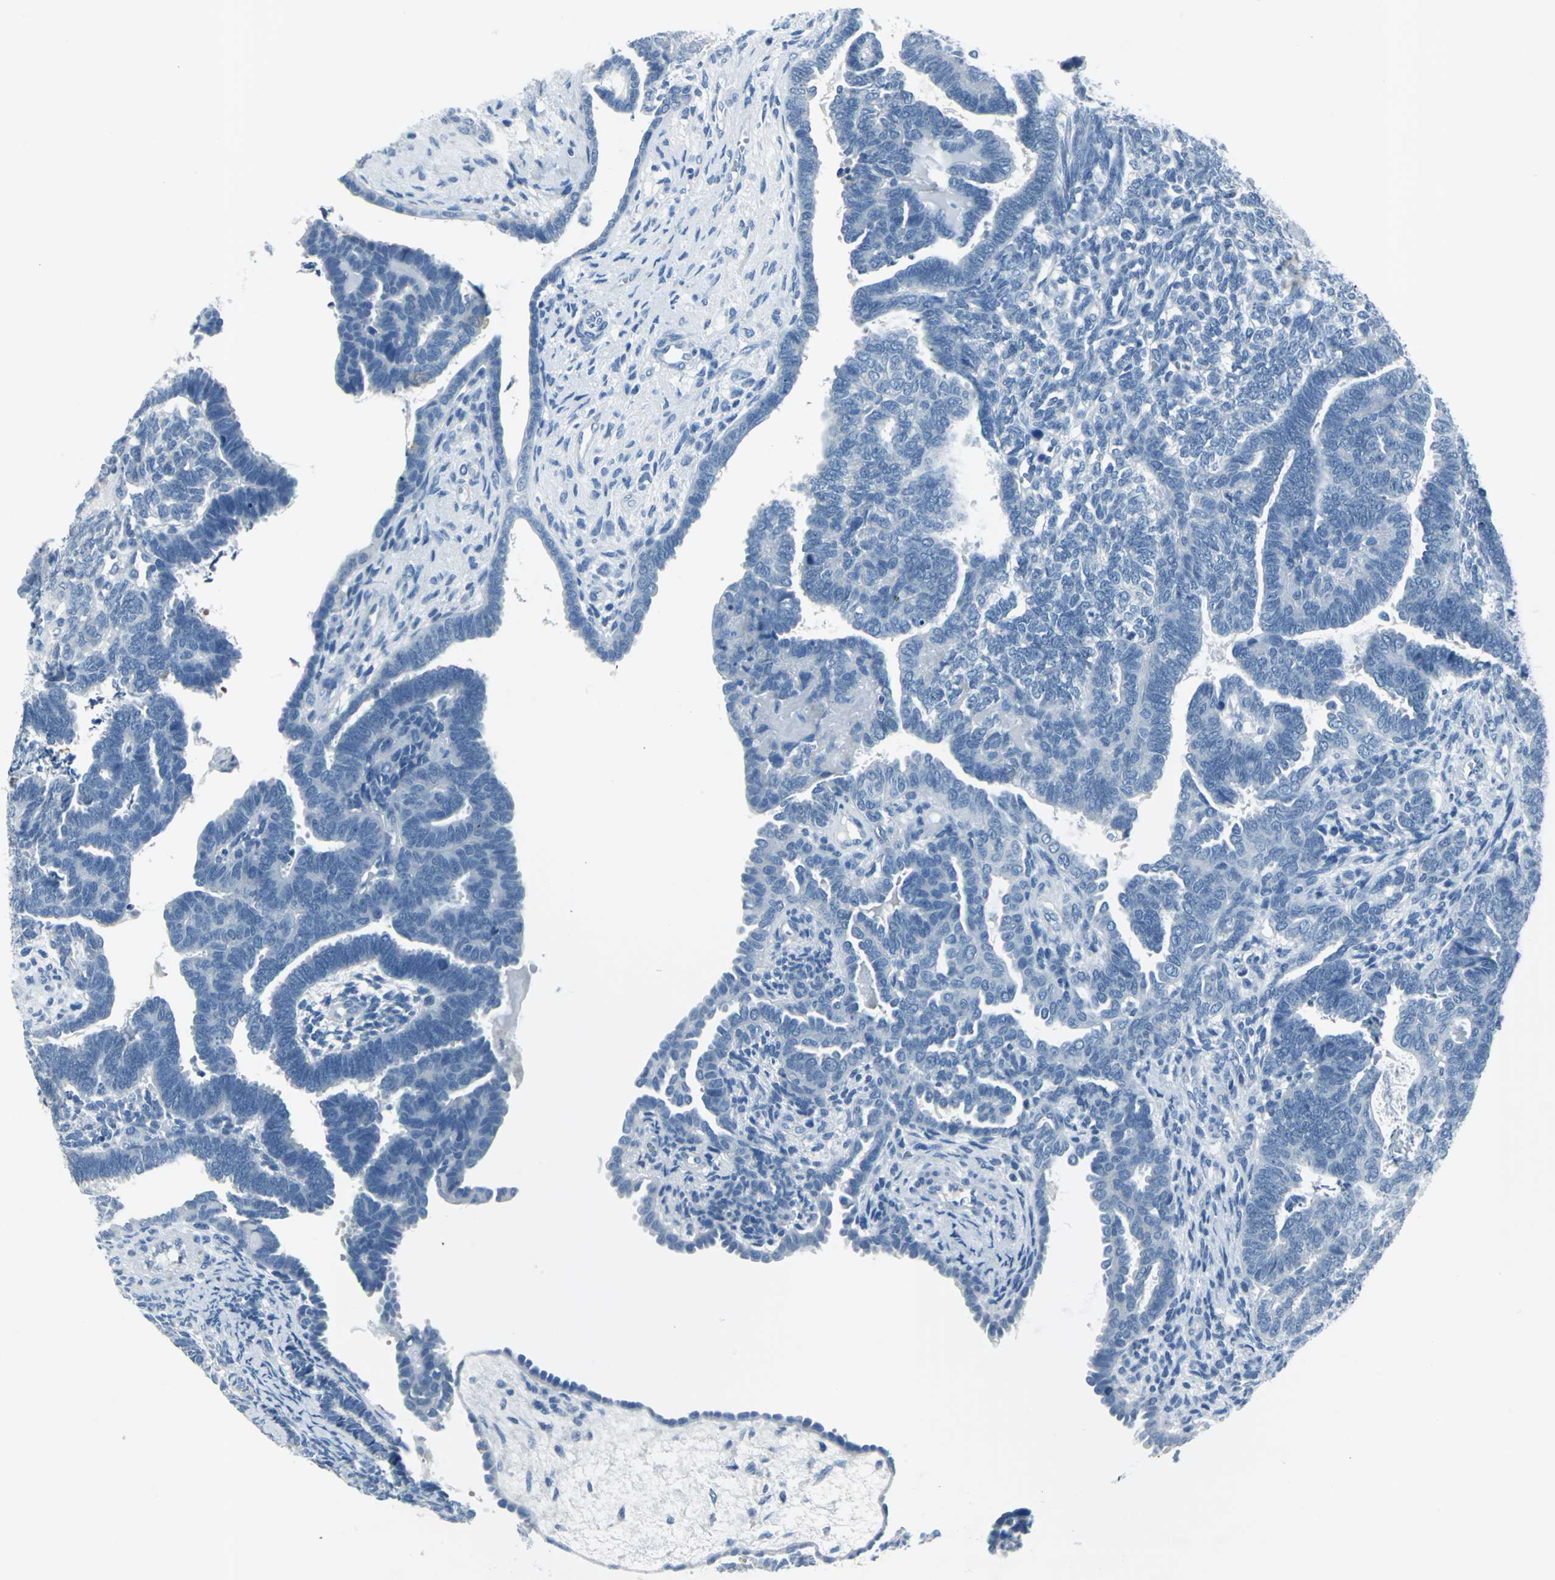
{"staining": {"intensity": "negative", "quantity": "none", "location": "none"}, "tissue": "endometrial cancer", "cell_type": "Tumor cells", "image_type": "cancer", "snomed": [{"axis": "morphology", "description": "Neoplasm, malignant, NOS"}, {"axis": "topography", "description": "Endometrium"}], "caption": "Immunohistochemical staining of endometrial cancer (neoplasm (malignant)) exhibits no significant positivity in tumor cells.", "gene": "DNAI2", "patient": {"sex": "female", "age": 74}}